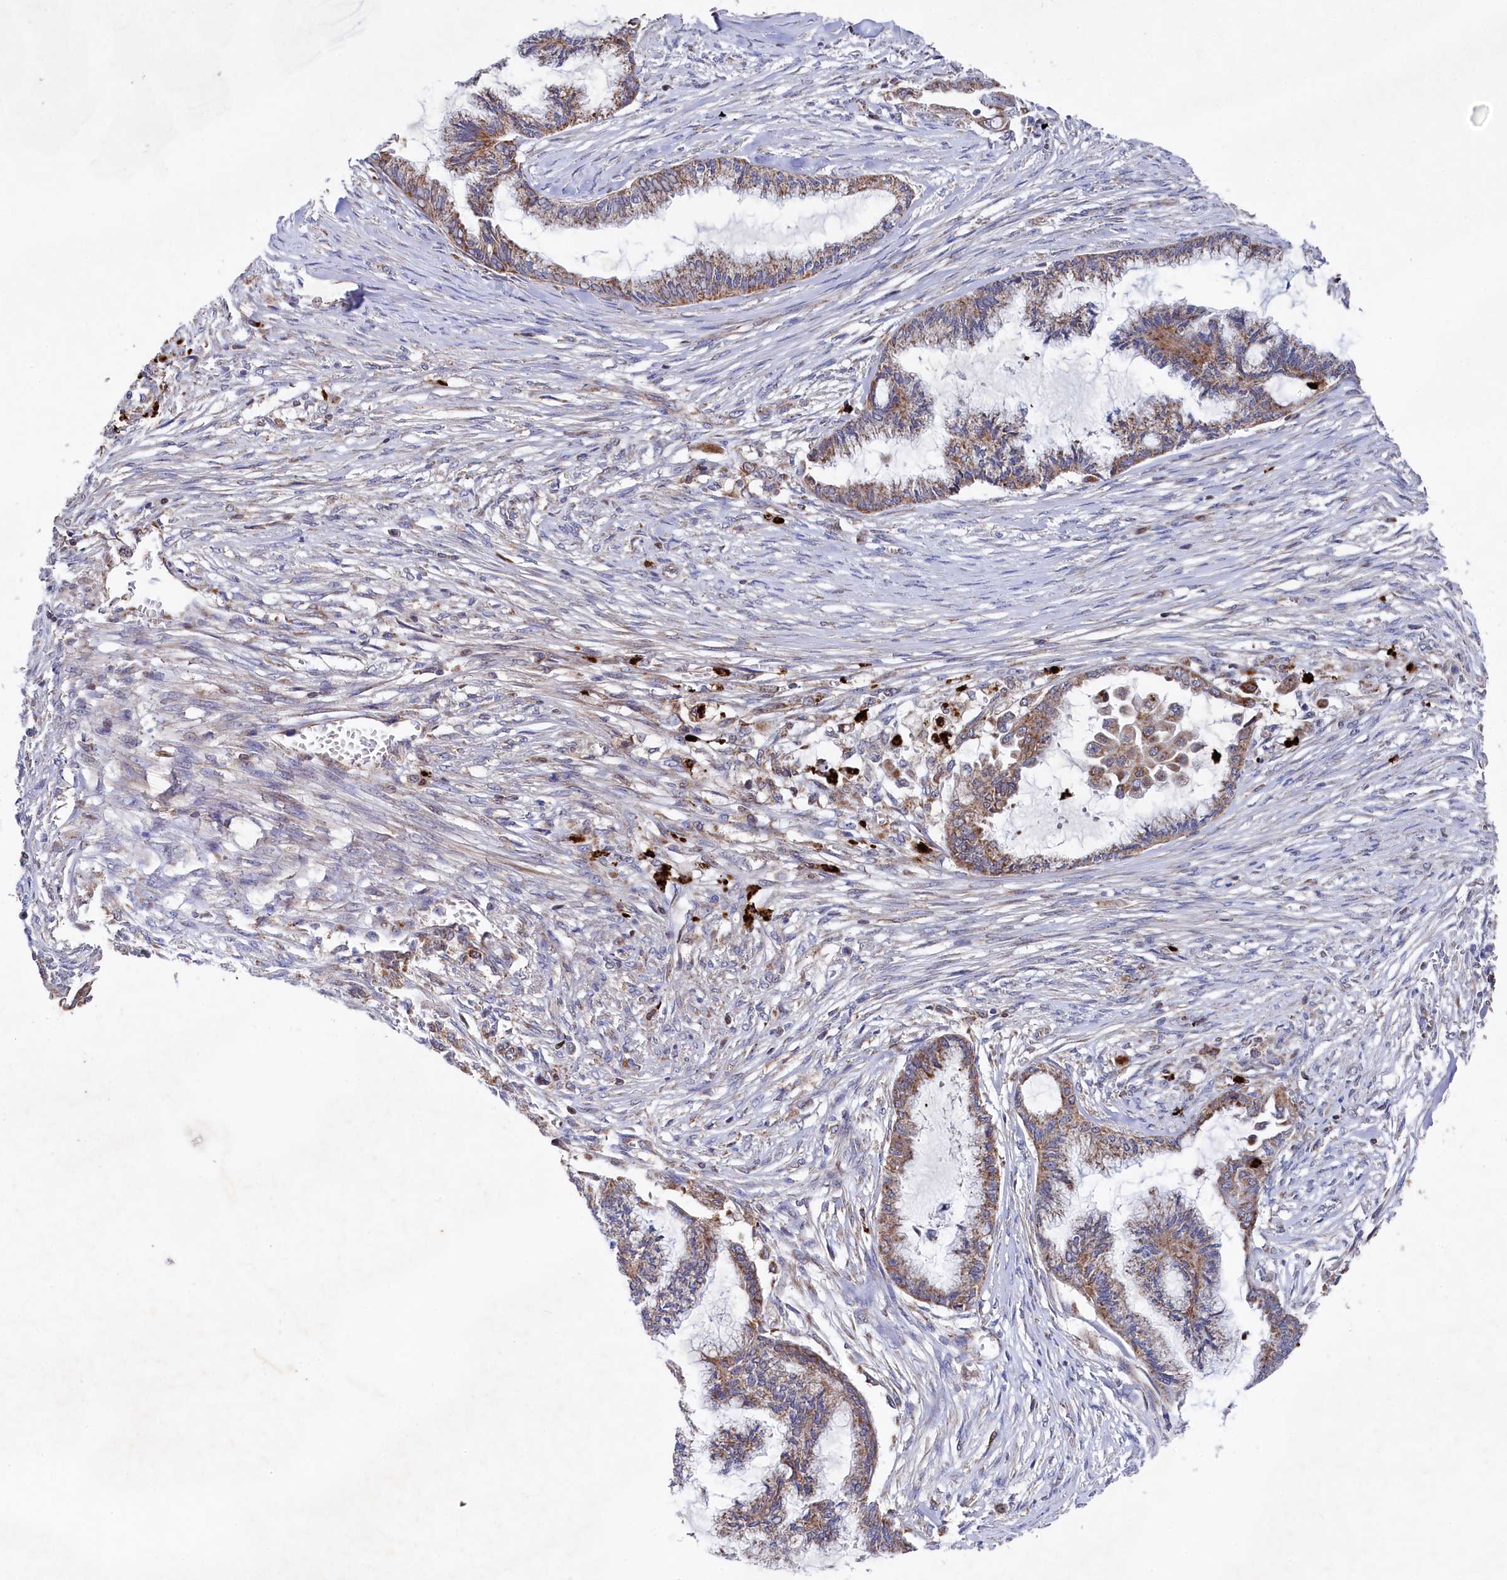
{"staining": {"intensity": "moderate", "quantity": "25%-75%", "location": "cytoplasmic/membranous"}, "tissue": "endometrial cancer", "cell_type": "Tumor cells", "image_type": "cancer", "snomed": [{"axis": "morphology", "description": "Adenocarcinoma, NOS"}, {"axis": "topography", "description": "Endometrium"}], "caption": "Human endometrial cancer (adenocarcinoma) stained with a protein marker displays moderate staining in tumor cells.", "gene": "CHCHD1", "patient": {"sex": "female", "age": 86}}